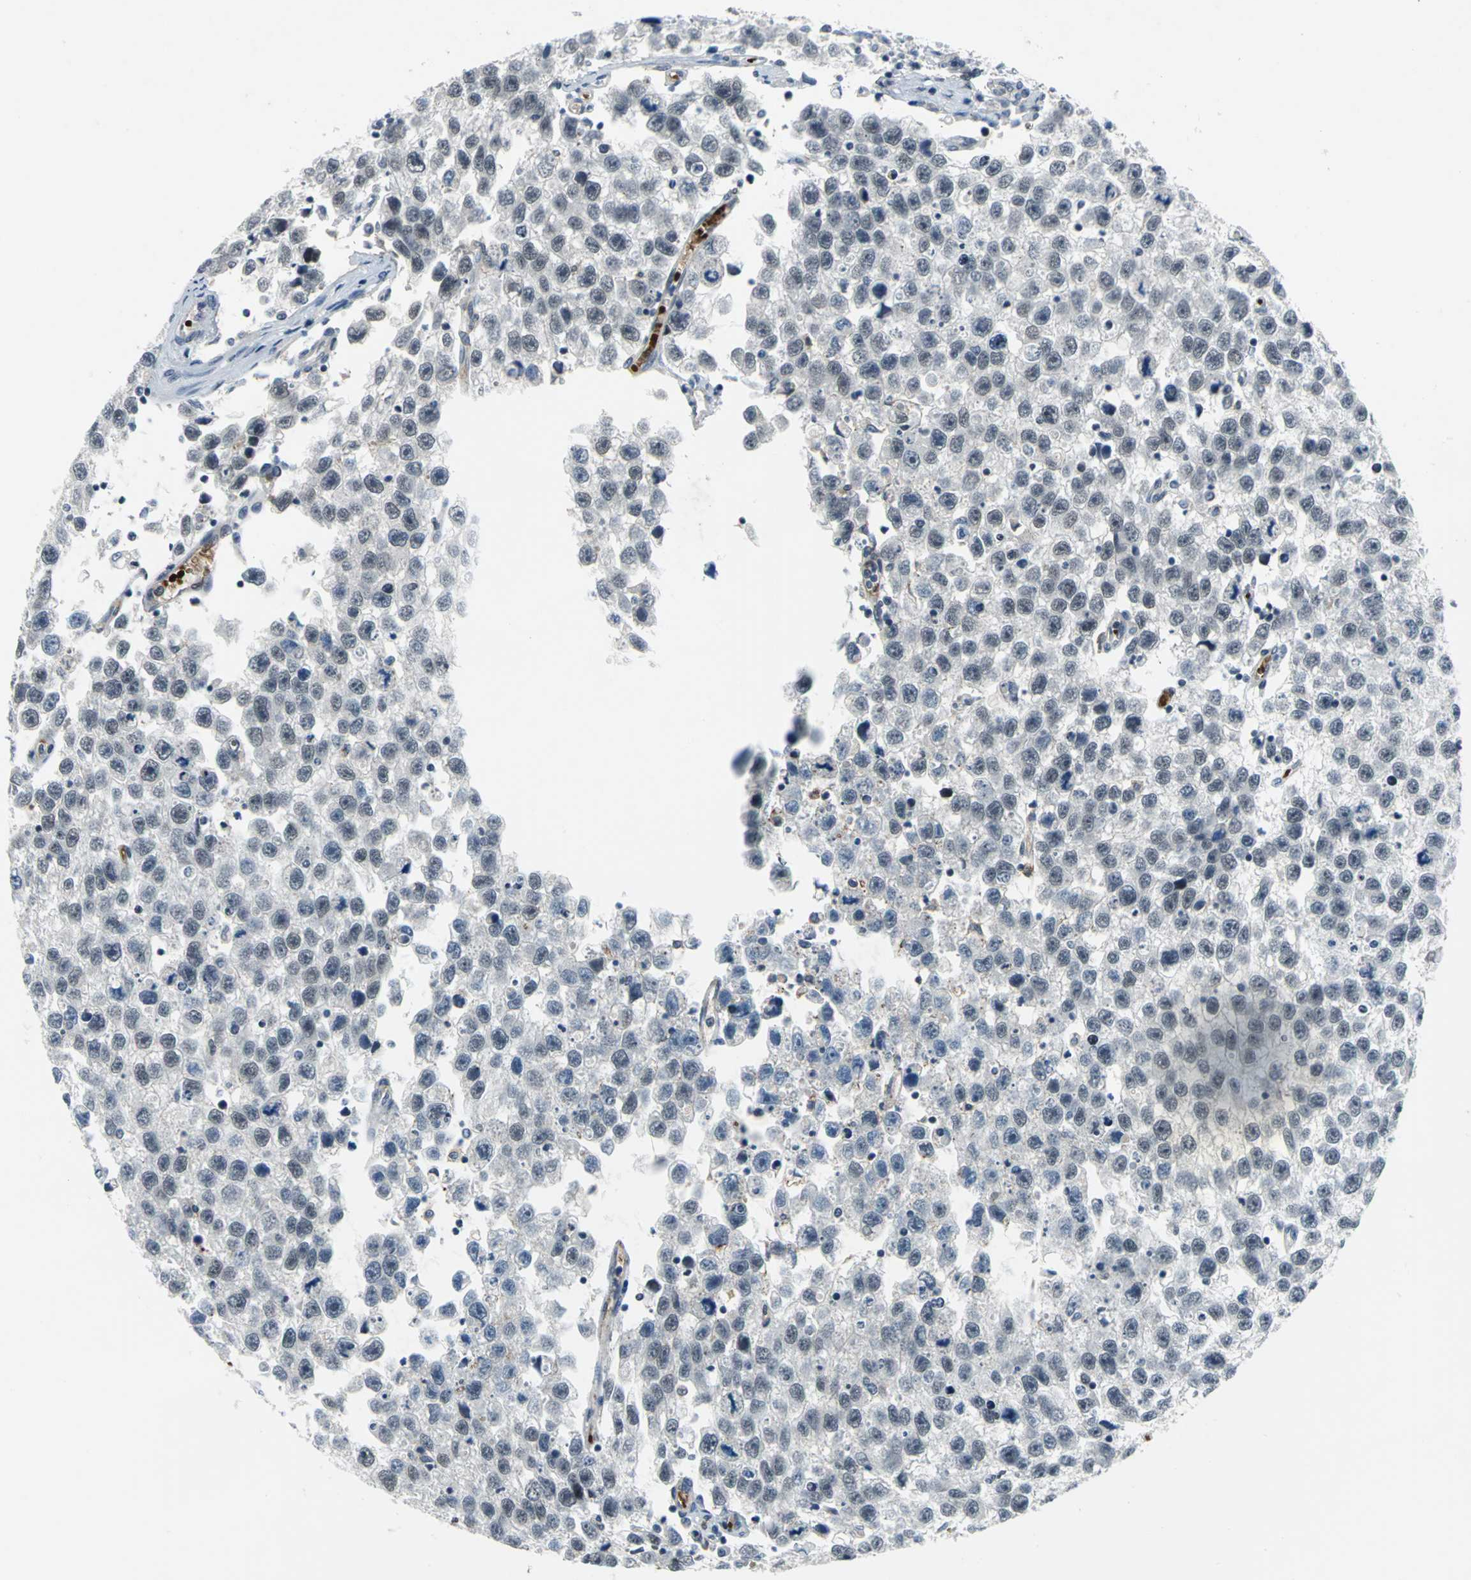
{"staining": {"intensity": "weak", "quantity": "25%-75%", "location": "nuclear"}, "tissue": "testis cancer", "cell_type": "Tumor cells", "image_type": "cancer", "snomed": [{"axis": "morphology", "description": "Seminoma, NOS"}, {"axis": "topography", "description": "Testis"}], "caption": "Immunohistochemistry (IHC) micrograph of testis cancer stained for a protein (brown), which exhibits low levels of weak nuclear positivity in approximately 25%-75% of tumor cells.", "gene": "GLI3", "patient": {"sex": "male", "age": 33}}